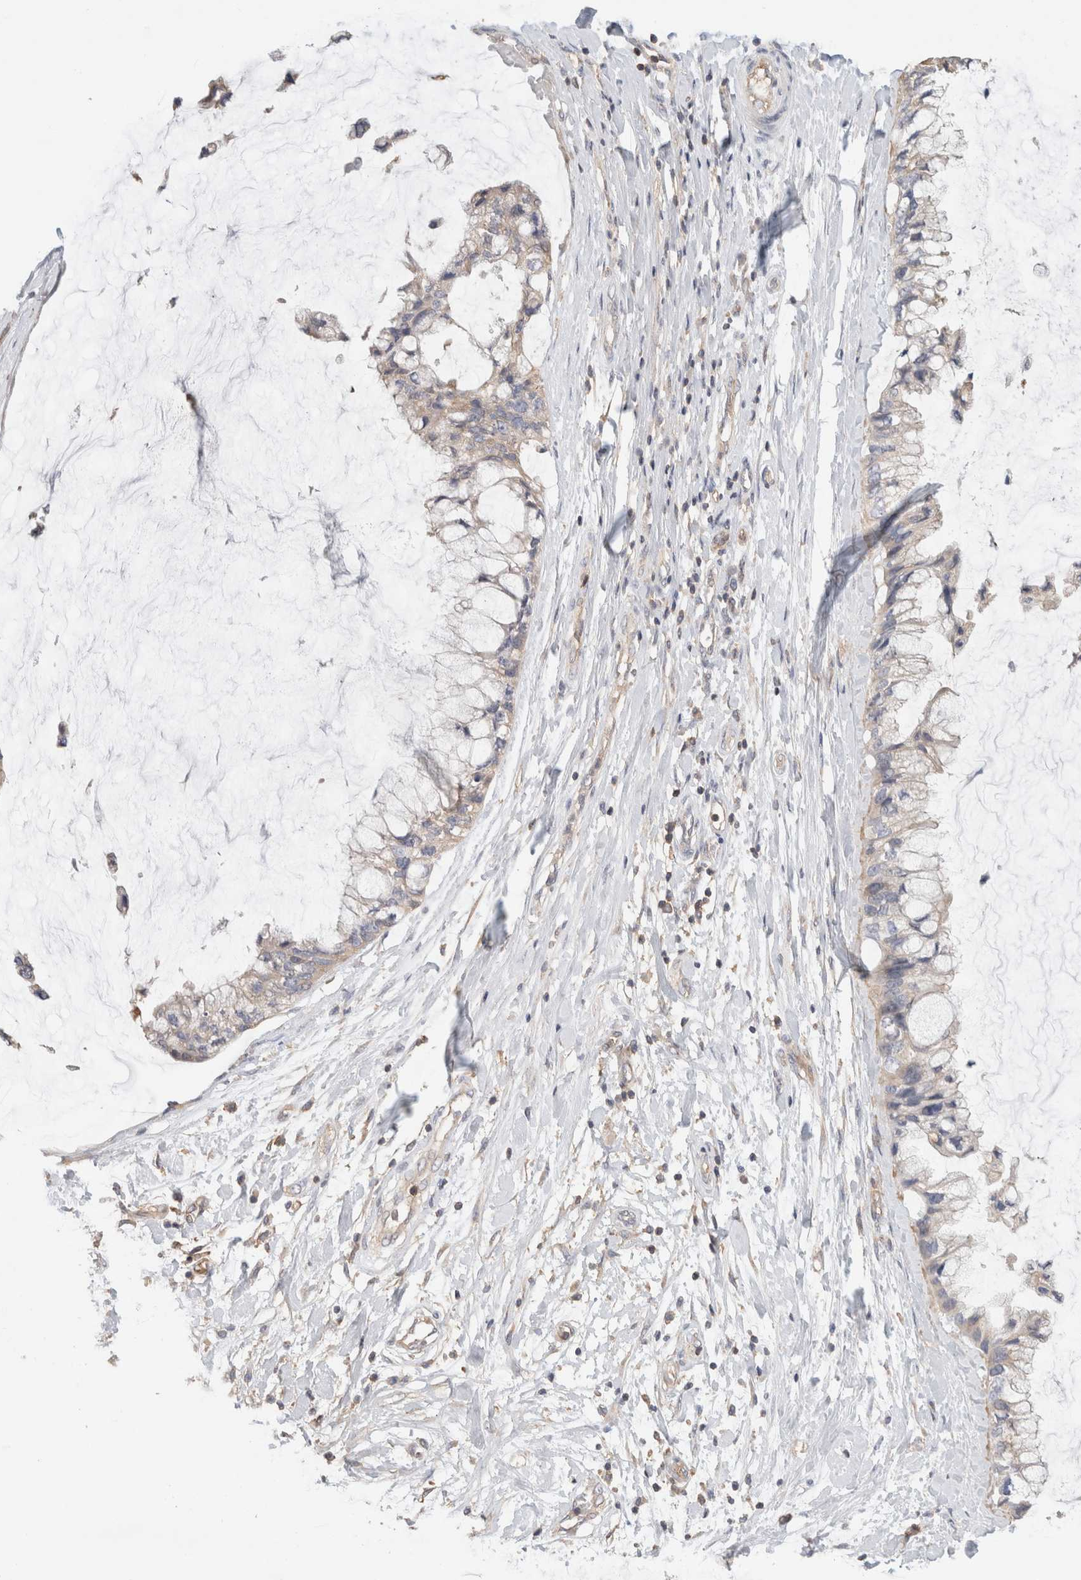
{"staining": {"intensity": "weak", "quantity": "<25%", "location": "cytoplasmic/membranous"}, "tissue": "ovarian cancer", "cell_type": "Tumor cells", "image_type": "cancer", "snomed": [{"axis": "morphology", "description": "Cystadenocarcinoma, mucinous, NOS"}, {"axis": "topography", "description": "Ovary"}], "caption": "Immunohistochemical staining of ovarian cancer (mucinous cystadenocarcinoma) displays no significant positivity in tumor cells.", "gene": "CFAP418", "patient": {"sex": "female", "age": 39}}